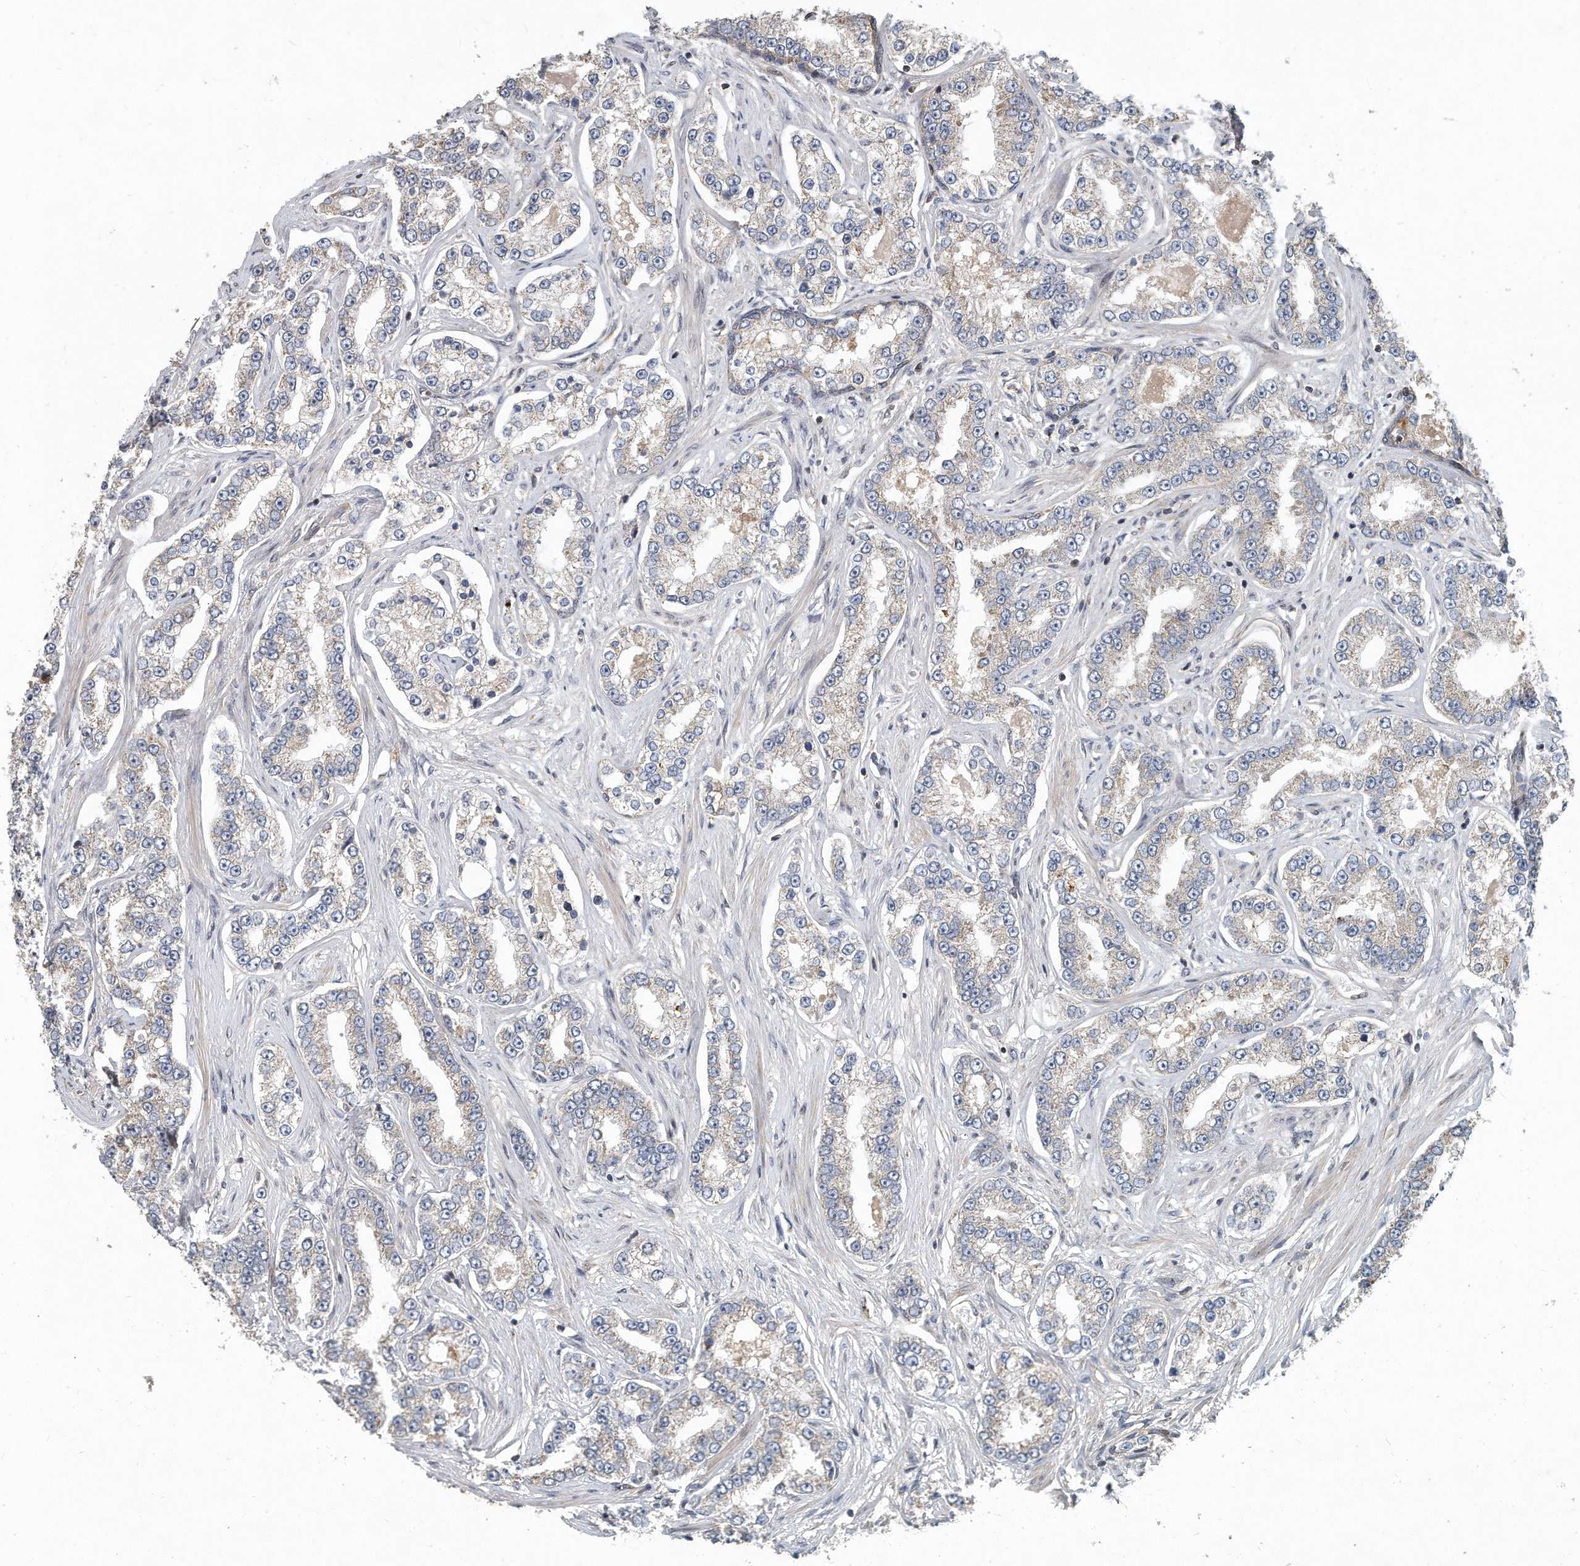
{"staining": {"intensity": "weak", "quantity": "25%-75%", "location": "cytoplasmic/membranous"}, "tissue": "prostate cancer", "cell_type": "Tumor cells", "image_type": "cancer", "snomed": [{"axis": "morphology", "description": "Normal tissue, NOS"}, {"axis": "morphology", "description": "Adenocarcinoma, High grade"}, {"axis": "topography", "description": "Prostate"}], "caption": "Brown immunohistochemical staining in prostate high-grade adenocarcinoma exhibits weak cytoplasmic/membranous positivity in about 25%-75% of tumor cells. The staining was performed using DAB, with brown indicating positive protein expression. Nuclei are stained blue with hematoxylin.", "gene": "PCDH8", "patient": {"sex": "male", "age": 83}}